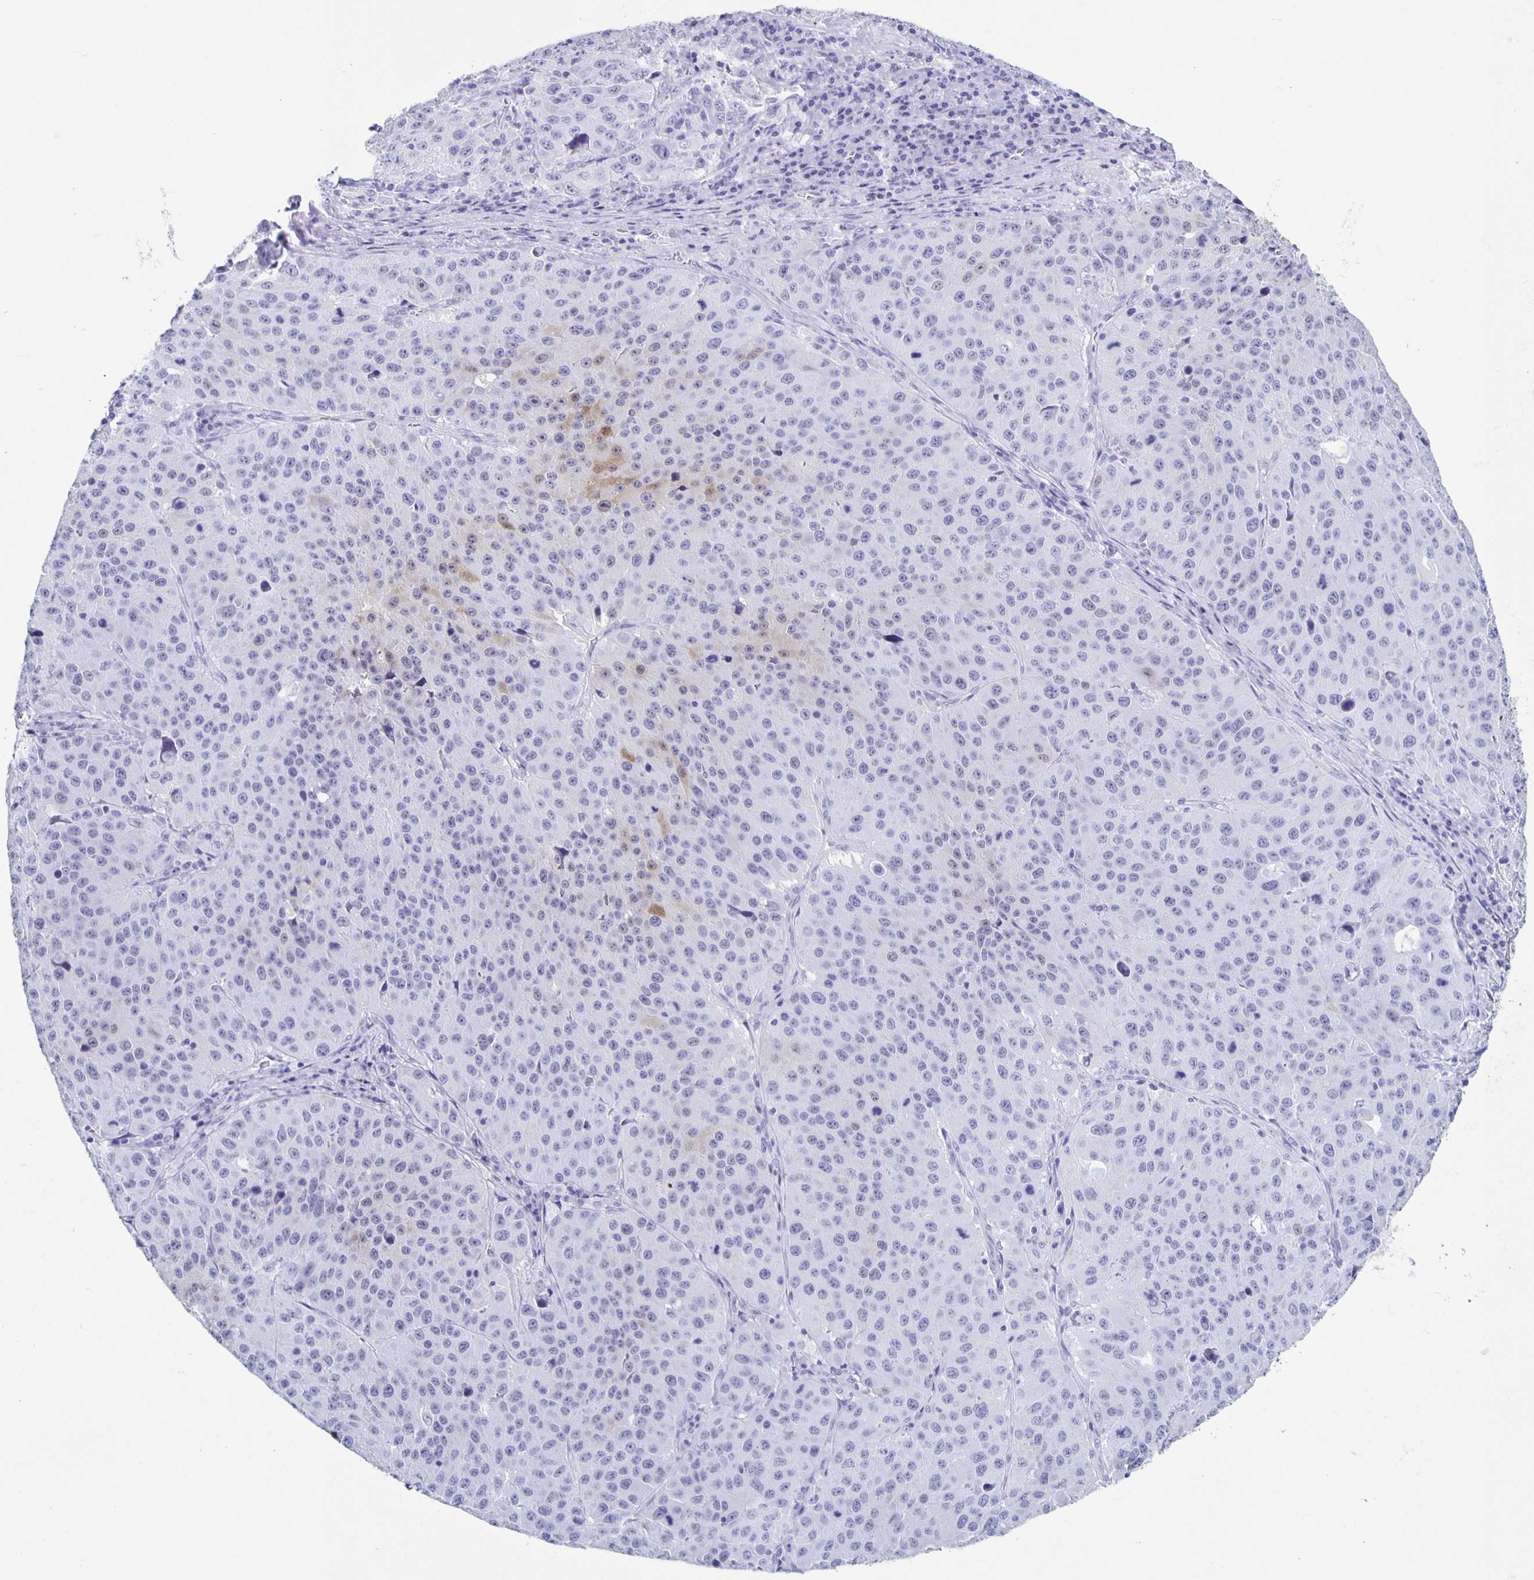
{"staining": {"intensity": "negative", "quantity": "none", "location": "none"}, "tissue": "stomach cancer", "cell_type": "Tumor cells", "image_type": "cancer", "snomed": [{"axis": "morphology", "description": "Adenocarcinoma, NOS"}, {"axis": "topography", "description": "Stomach"}], "caption": "IHC image of neoplastic tissue: human stomach cancer (adenocarcinoma) stained with DAB (3,3'-diaminobenzidine) exhibits no significant protein staining in tumor cells.", "gene": "TPPP", "patient": {"sex": "male", "age": 71}}